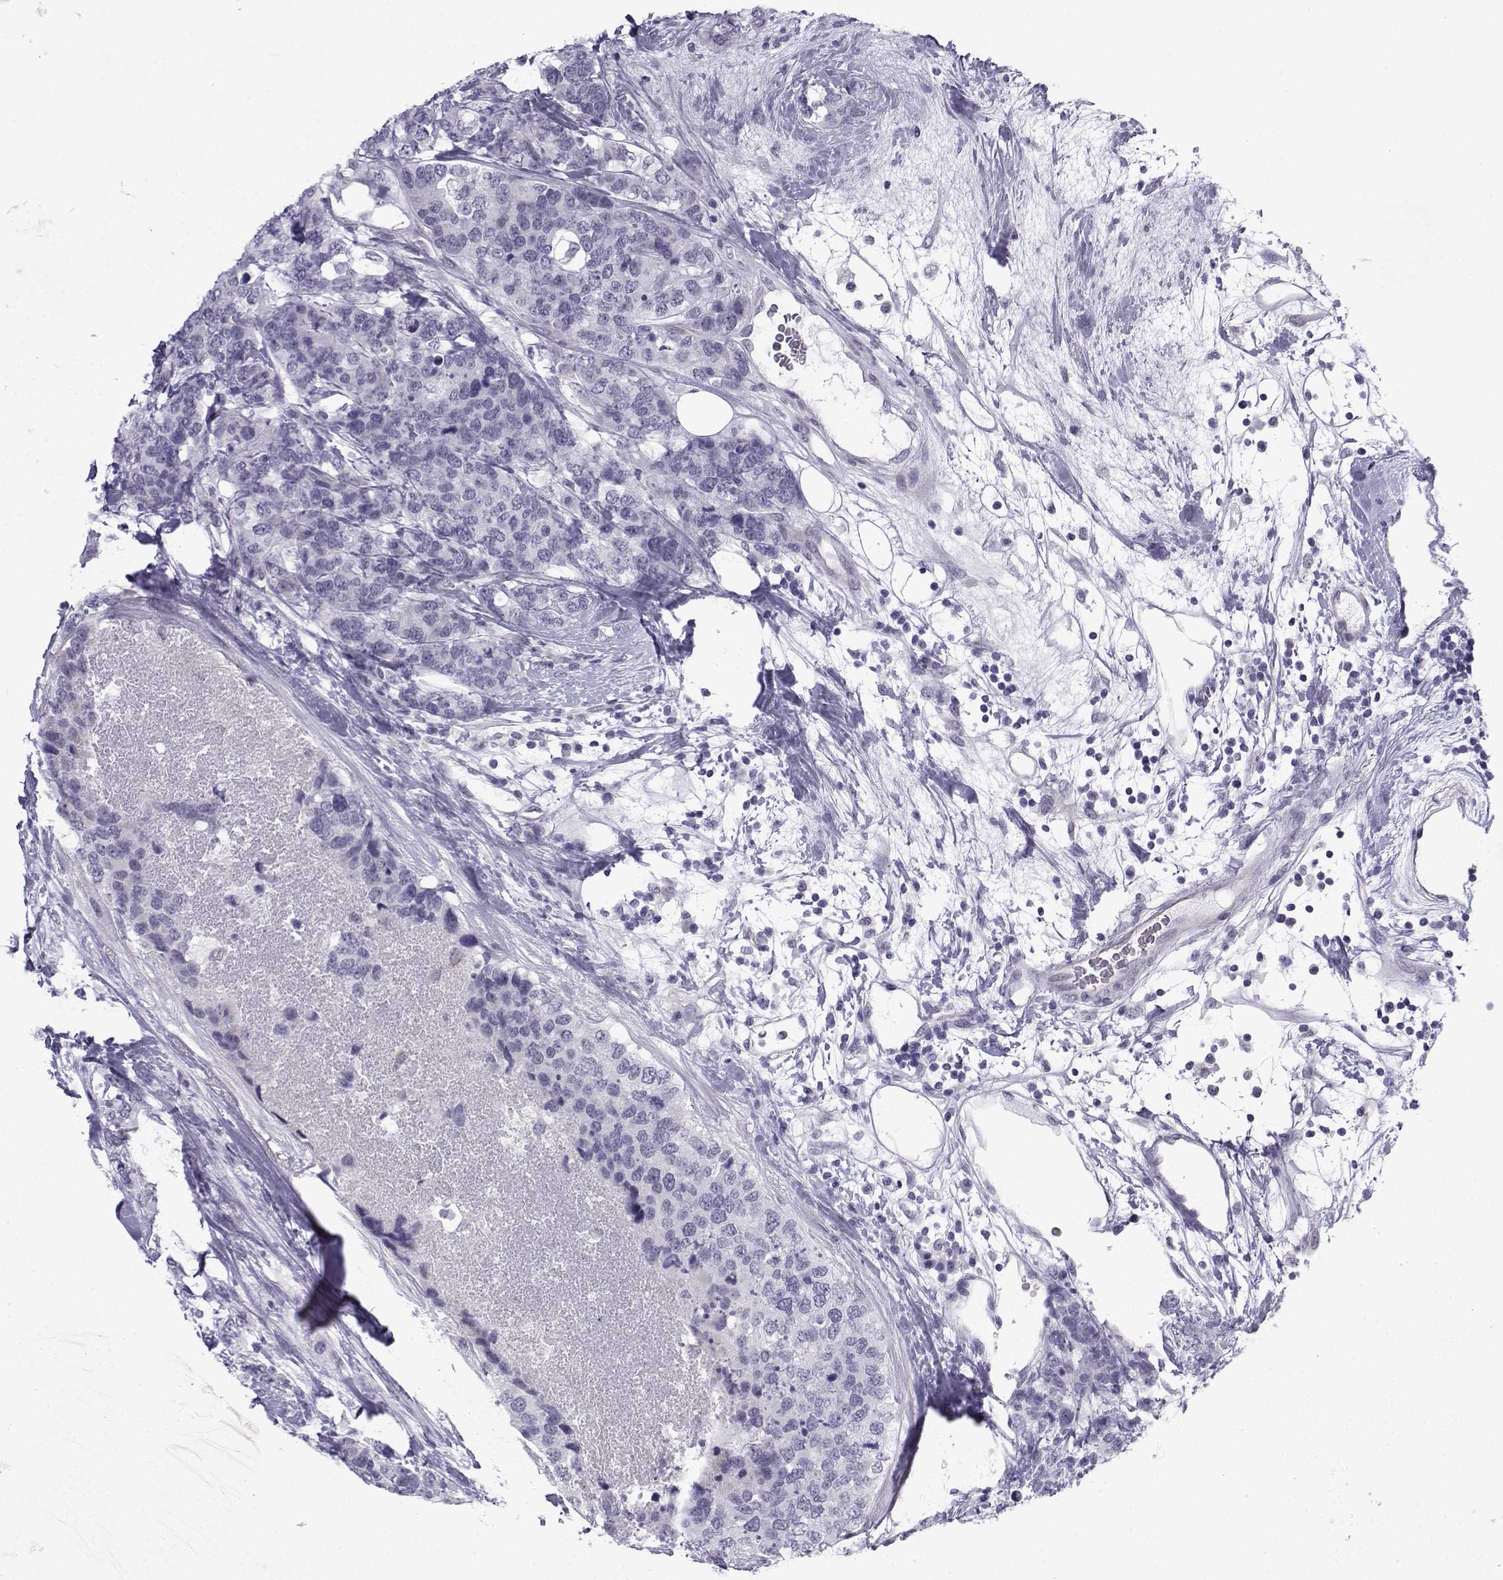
{"staining": {"intensity": "negative", "quantity": "none", "location": "none"}, "tissue": "breast cancer", "cell_type": "Tumor cells", "image_type": "cancer", "snomed": [{"axis": "morphology", "description": "Lobular carcinoma"}, {"axis": "topography", "description": "Breast"}], "caption": "Breast cancer stained for a protein using immunohistochemistry (IHC) displays no expression tumor cells.", "gene": "CFAP53", "patient": {"sex": "female", "age": 59}}